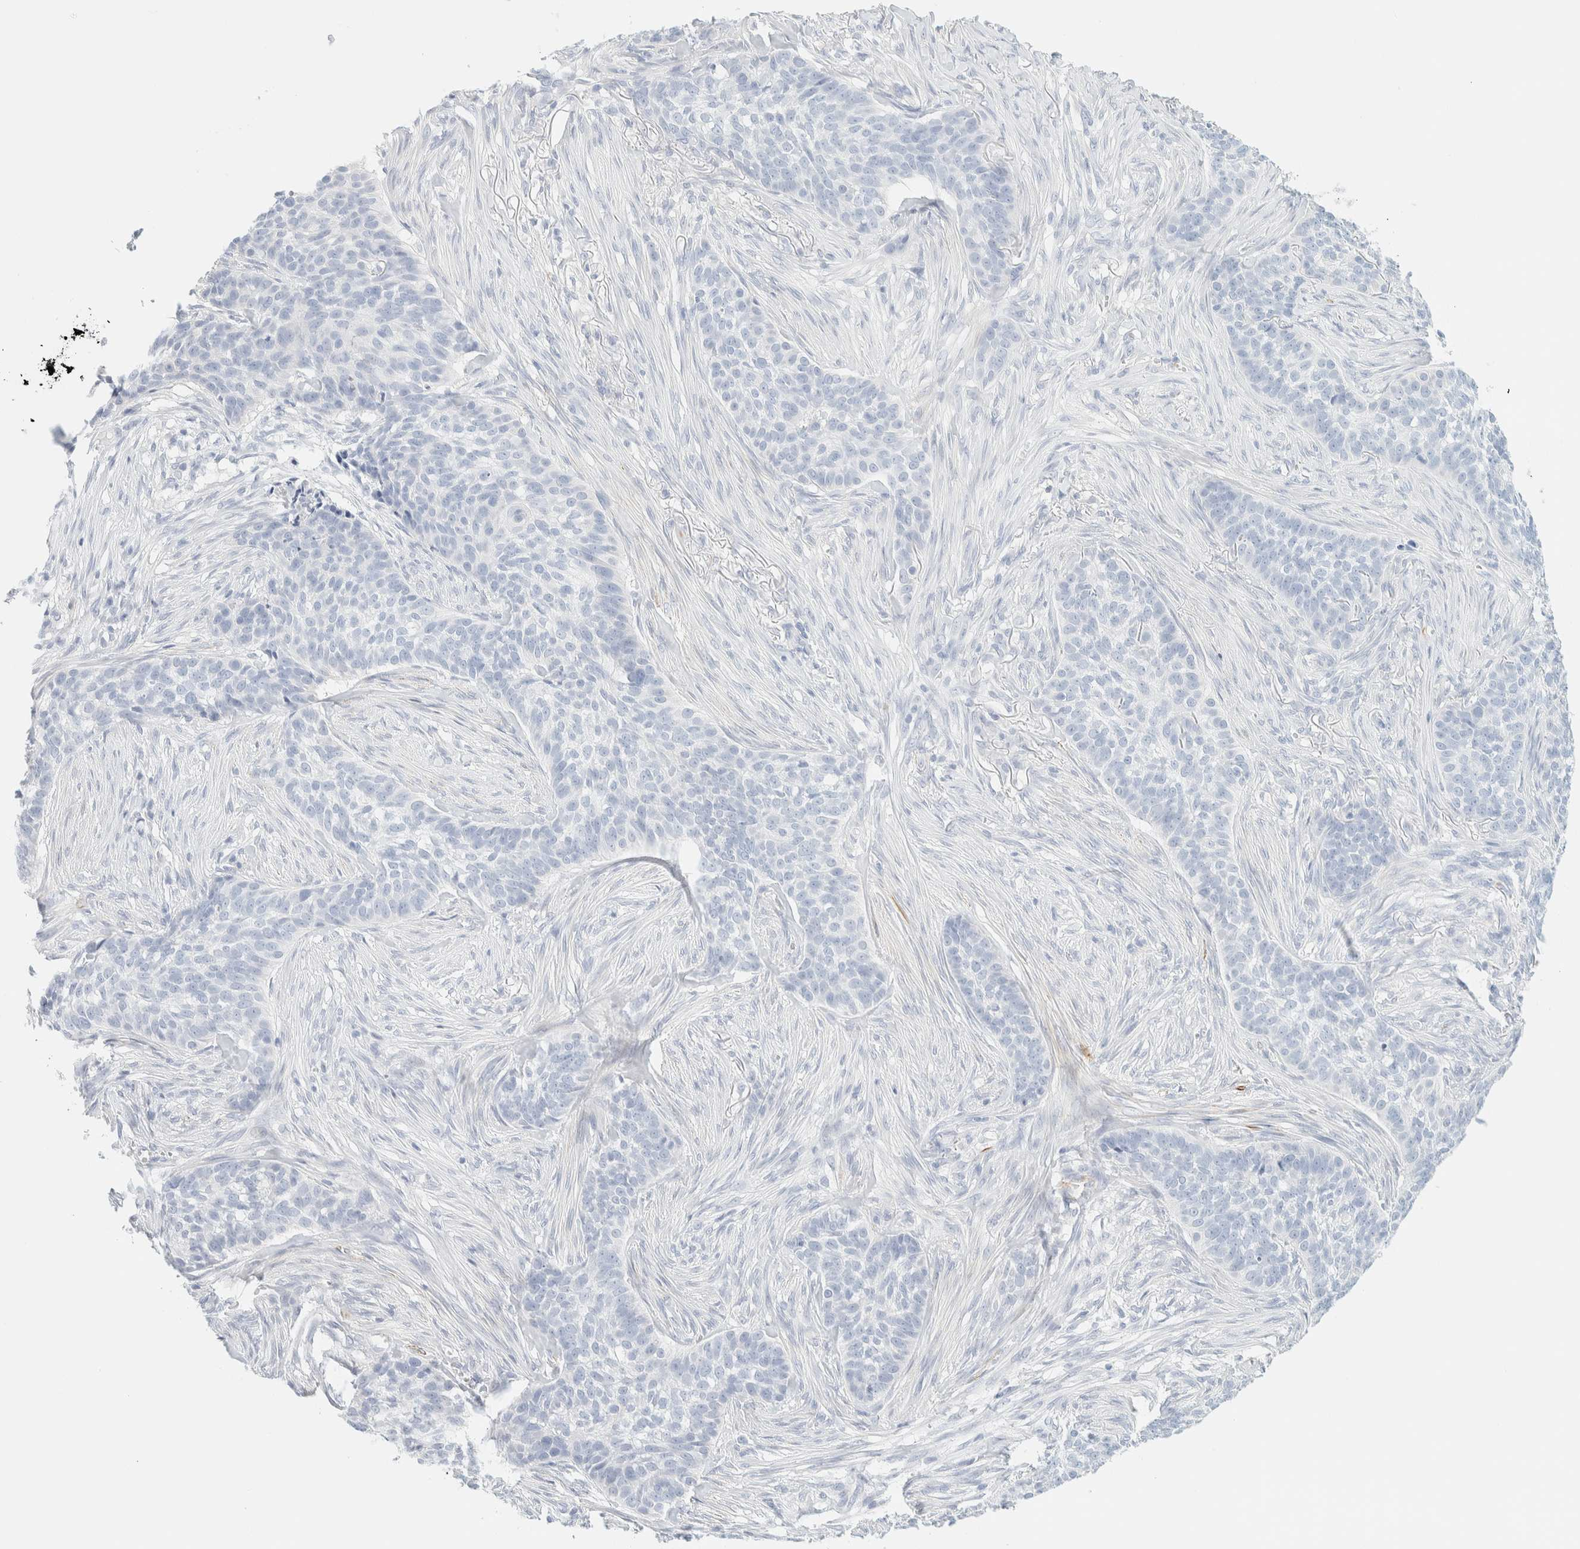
{"staining": {"intensity": "negative", "quantity": "none", "location": "none"}, "tissue": "skin cancer", "cell_type": "Tumor cells", "image_type": "cancer", "snomed": [{"axis": "morphology", "description": "Basal cell carcinoma"}, {"axis": "topography", "description": "Skin"}], "caption": "Human skin cancer (basal cell carcinoma) stained for a protein using immunohistochemistry (IHC) exhibits no staining in tumor cells.", "gene": "AFMID", "patient": {"sex": "male", "age": 85}}